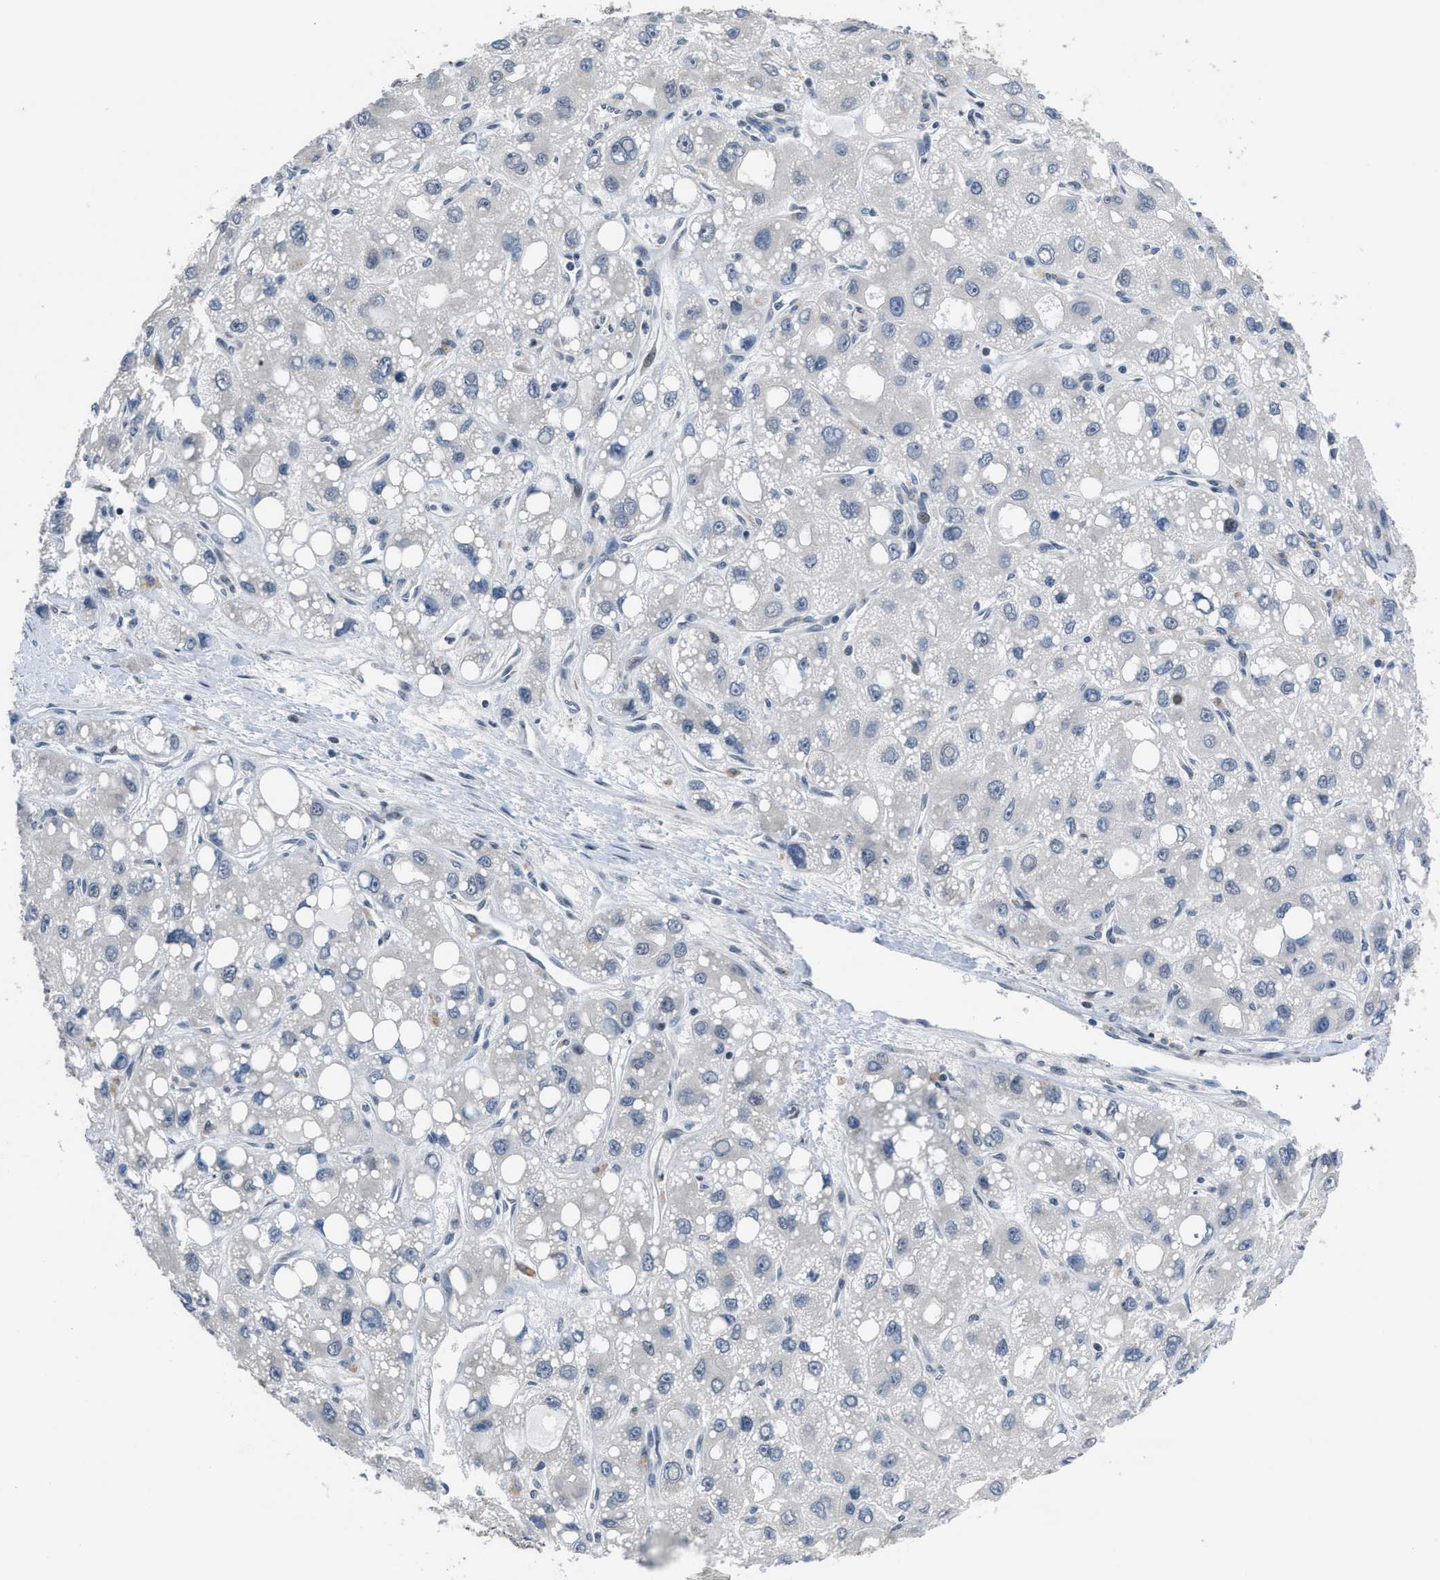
{"staining": {"intensity": "negative", "quantity": "none", "location": "none"}, "tissue": "liver cancer", "cell_type": "Tumor cells", "image_type": "cancer", "snomed": [{"axis": "morphology", "description": "Carcinoma, Hepatocellular, NOS"}, {"axis": "topography", "description": "Liver"}], "caption": "Protein analysis of liver hepatocellular carcinoma reveals no significant positivity in tumor cells.", "gene": "SETD5", "patient": {"sex": "male", "age": 55}}